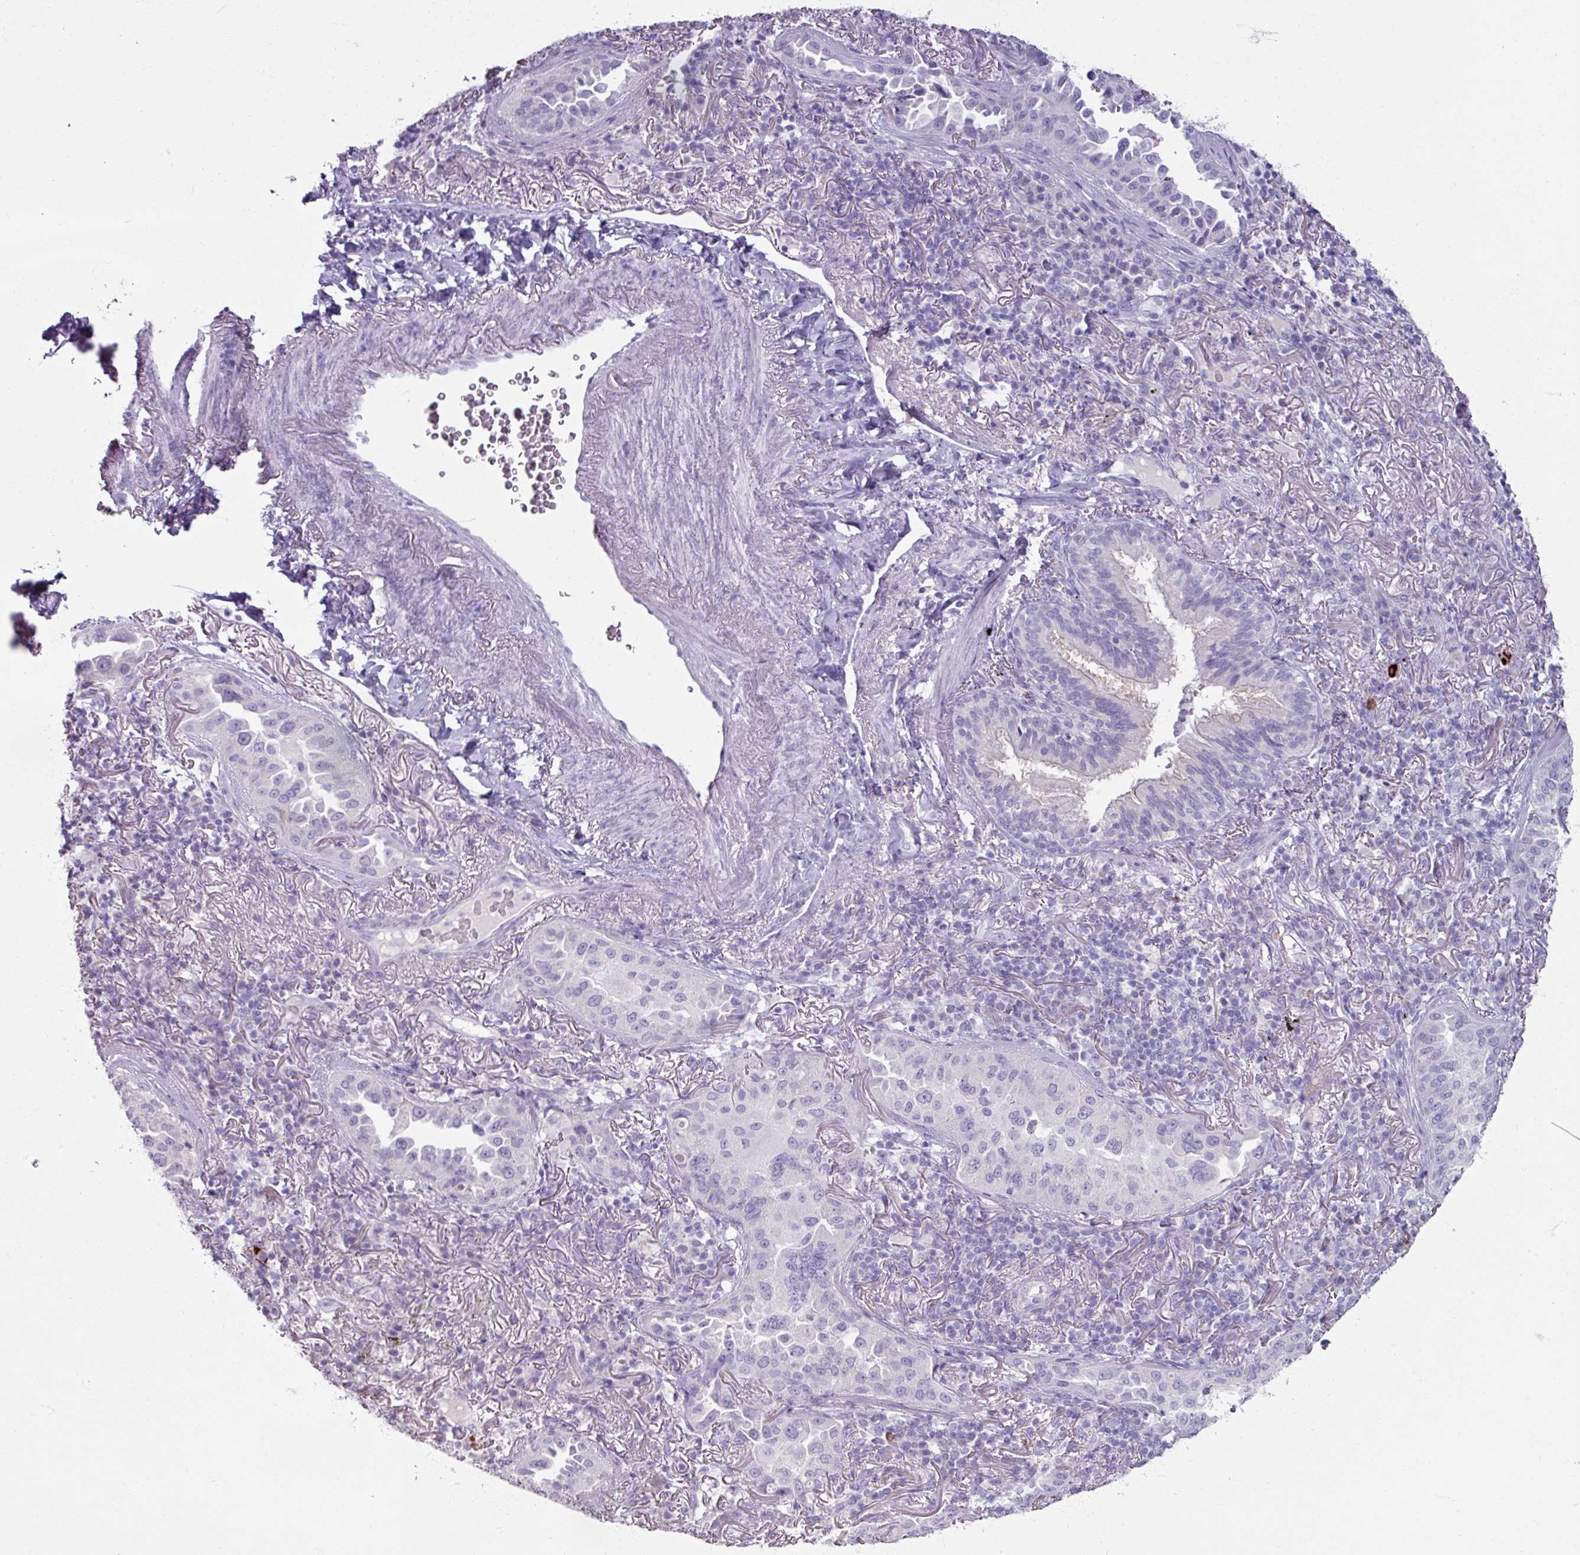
{"staining": {"intensity": "negative", "quantity": "none", "location": "none"}, "tissue": "lung cancer", "cell_type": "Tumor cells", "image_type": "cancer", "snomed": [{"axis": "morphology", "description": "Adenocarcinoma, NOS"}, {"axis": "topography", "description": "Lung"}], "caption": "The IHC image has no significant positivity in tumor cells of adenocarcinoma (lung) tissue. The staining is performed using DAB brown chromogen with nuclei counter-stained in using hematoxylin.", "gene": "SLC27A5", "patient": {"sex": "female", "age": 69}}